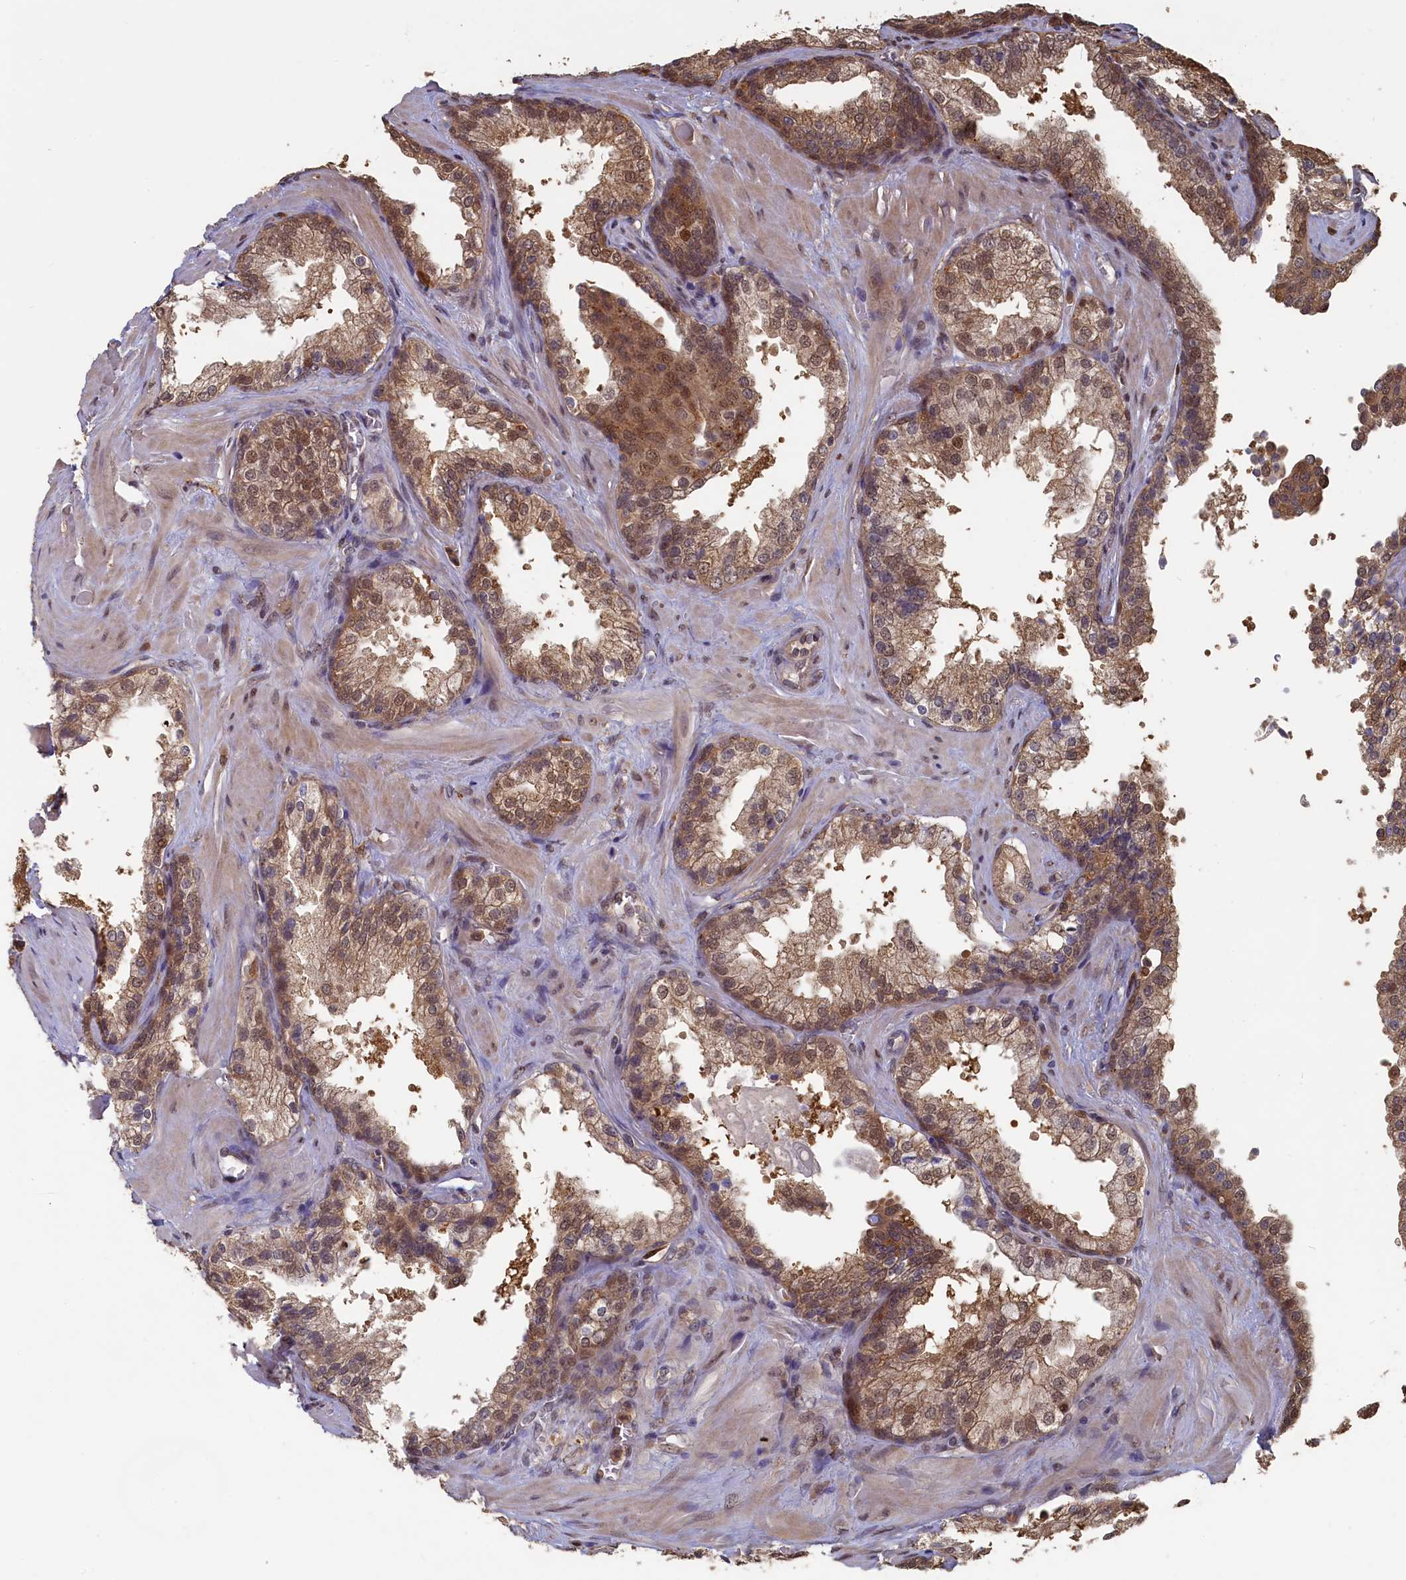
{"staining": {"intensity": "moderate", "quantity": ">75%", "location": "cytoplasmic/membranous,nuclear"}, "tissue": "prostate cancer", "cell_type": "Tumor cells", "image_type": "cancer", "snomed": [{"axis": "morphology", "description": "Adenocarcinoma, High grade"}, {"axis": "topography", "description": "Prostate"}], "caption": "Protein staining of prostate cancer tissue displays moderate cytoplasmic/membranous and nuclear expression in about >75% of tumor cells.", "gene": "UCHL3", "patient": {"sex": "male", "age": 63}}